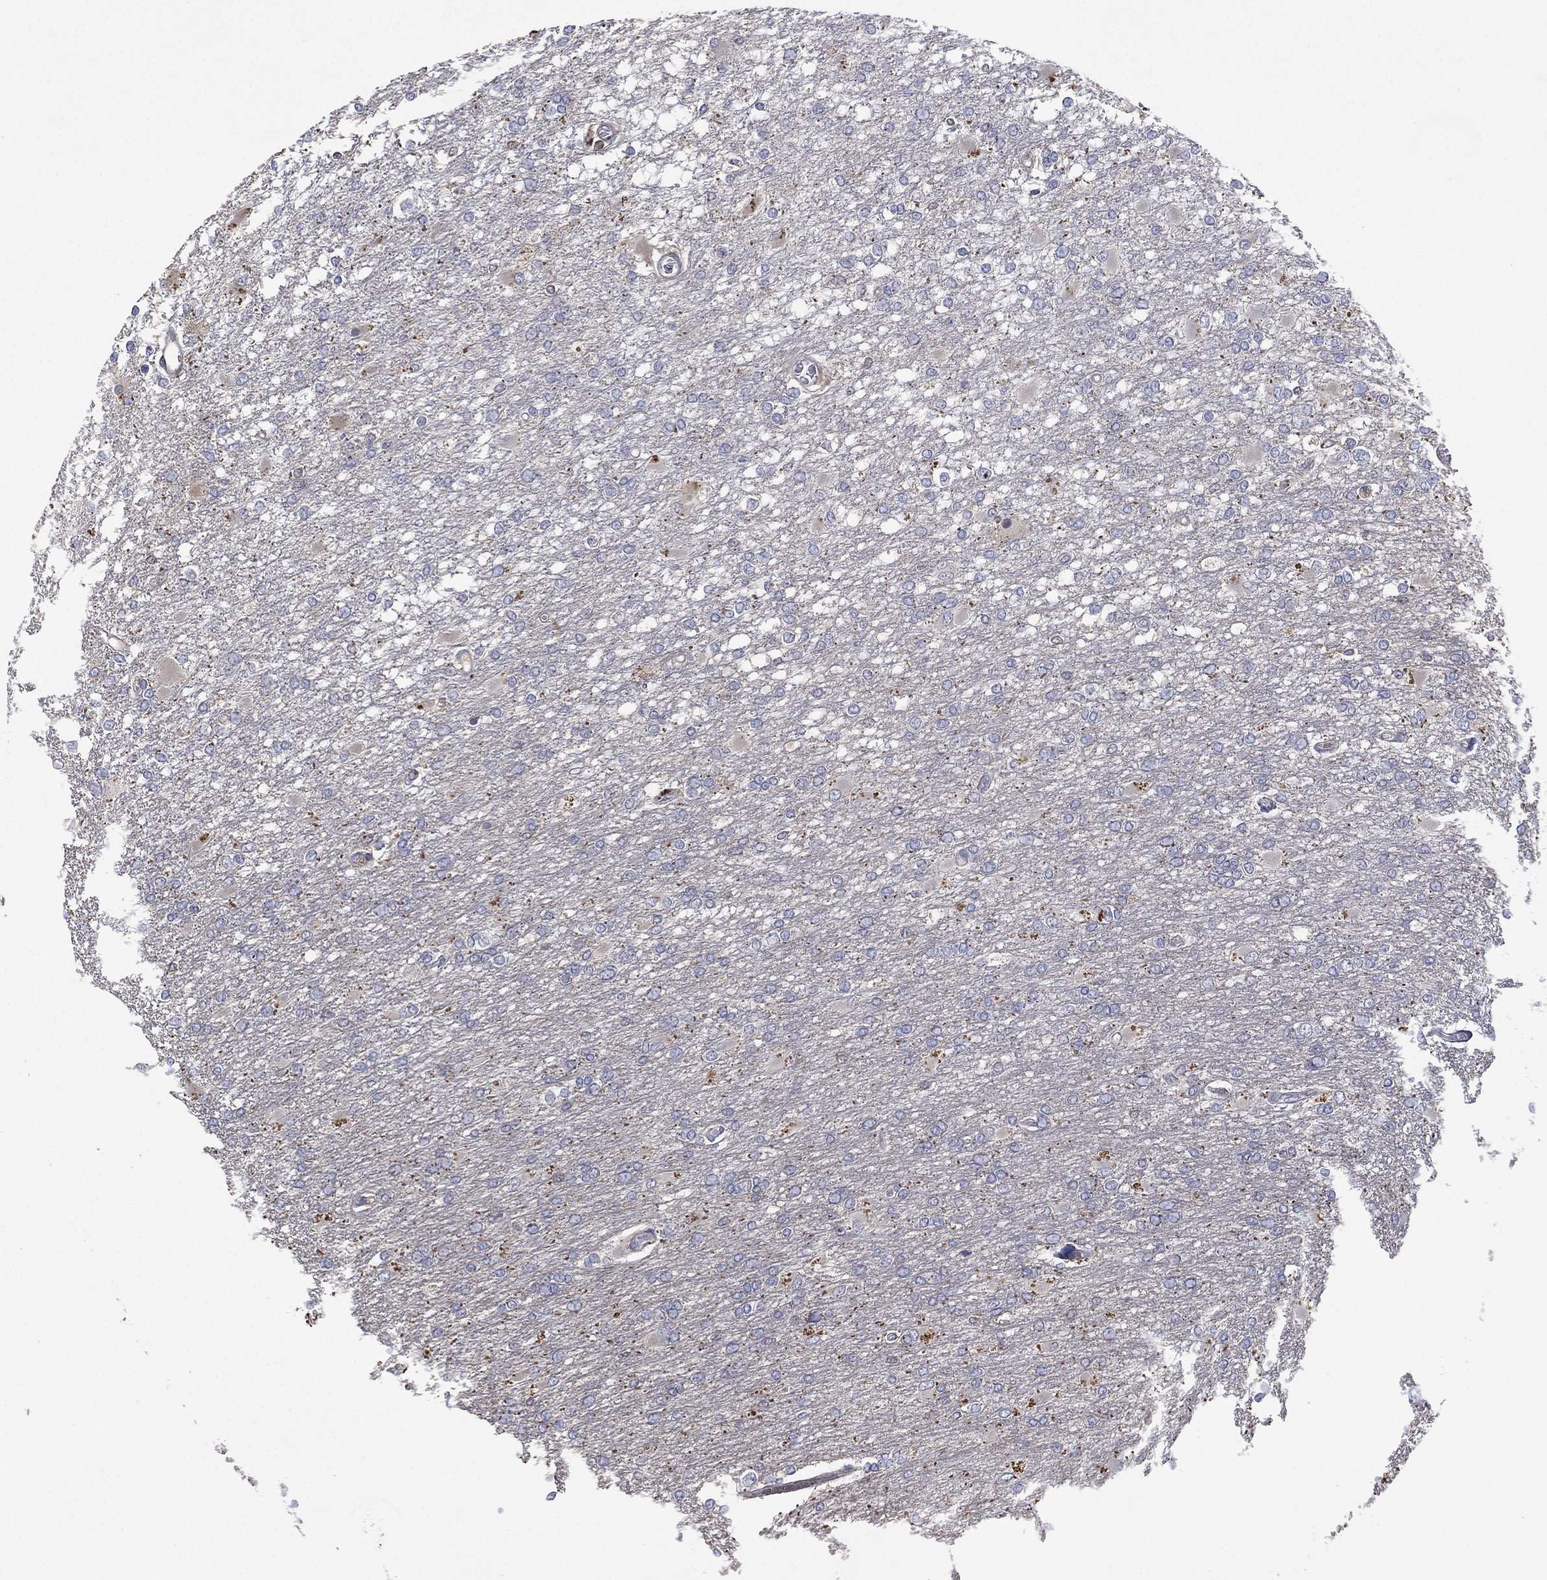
{"staining": {"intensity": "negative", "quantity": "none", "location": "none"}, "tissue": "glioma", "cell_type": "Tumor cells", "image_type": "cancer", "snomed": [{"axis": "morphology", "description": "Glioma, malignant, High grade"}, {"axis": "topography", "description": "Cerebral cortex"}], "caption": "Immunohistochemistry (IHC) image of neoplastic tissue: human glioma stained with DAB exhibits no significant protein staining in tumor cells. Nuclei are stained in blue.", "gene": "DOCK8", "patient": {"sex": "male", "age": 79}}